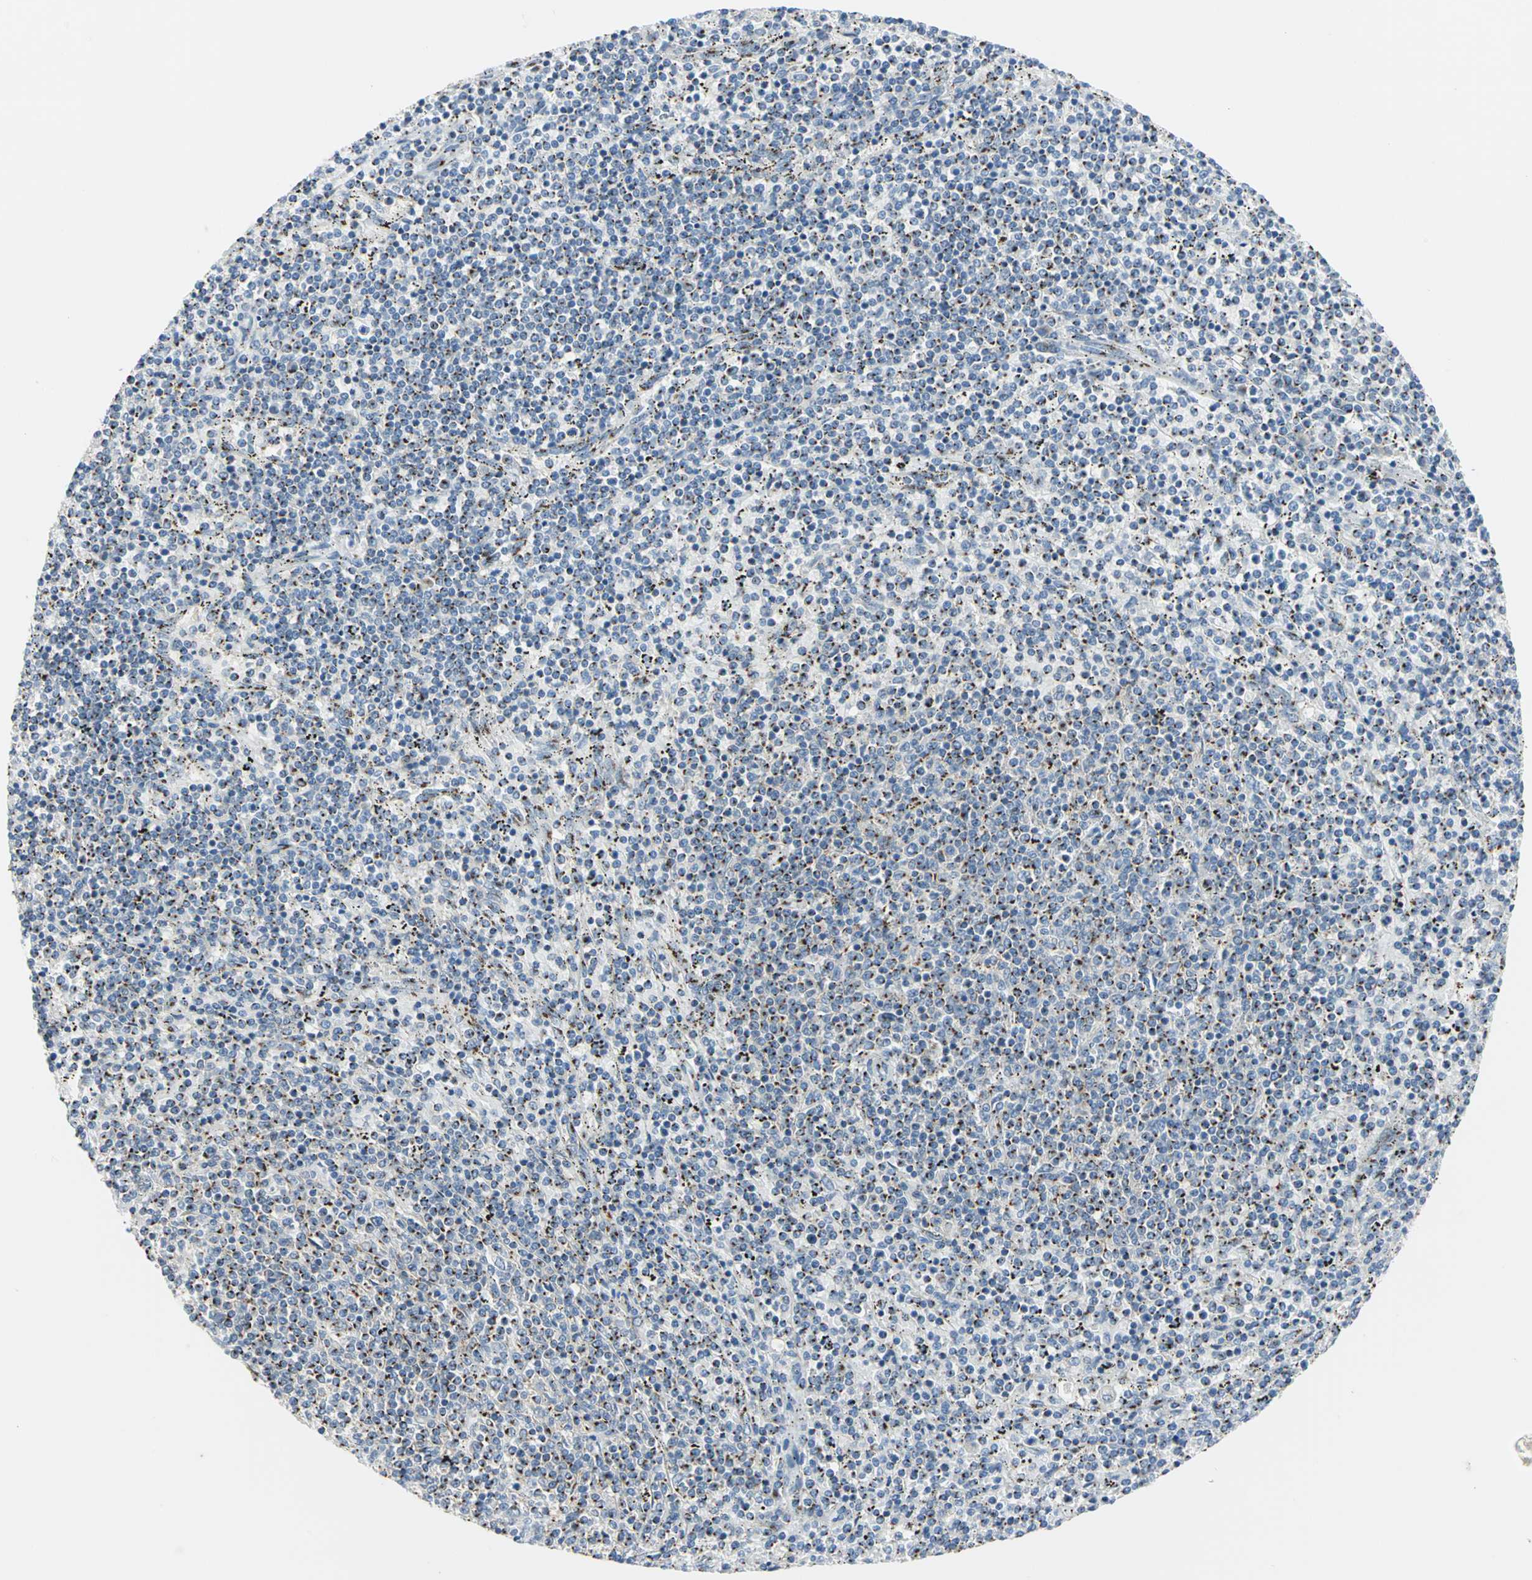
{"staining": {"intensity": "strong", "quantity": "<25%", "location": "cytoplasmic/membranous"}, "tissue": "lymphoma", "cell_type": "Tumor cells", "image_type": "cancer", "snomed": [{"axis": "morphology", "description": "Malignant lymphoma, non-Hodgkin's type, Low grade"}, {"axis": "topography", "description": "Spleen"}], "caption": "Malignant lymphoma, non-Hodgkin's type (low-grade) stained for a protein demonstrates strong cytoplasmic/membranous positivity in tumor cells.", "gene": "GPR3", "patient": {"sex": "female", "age": 50}}